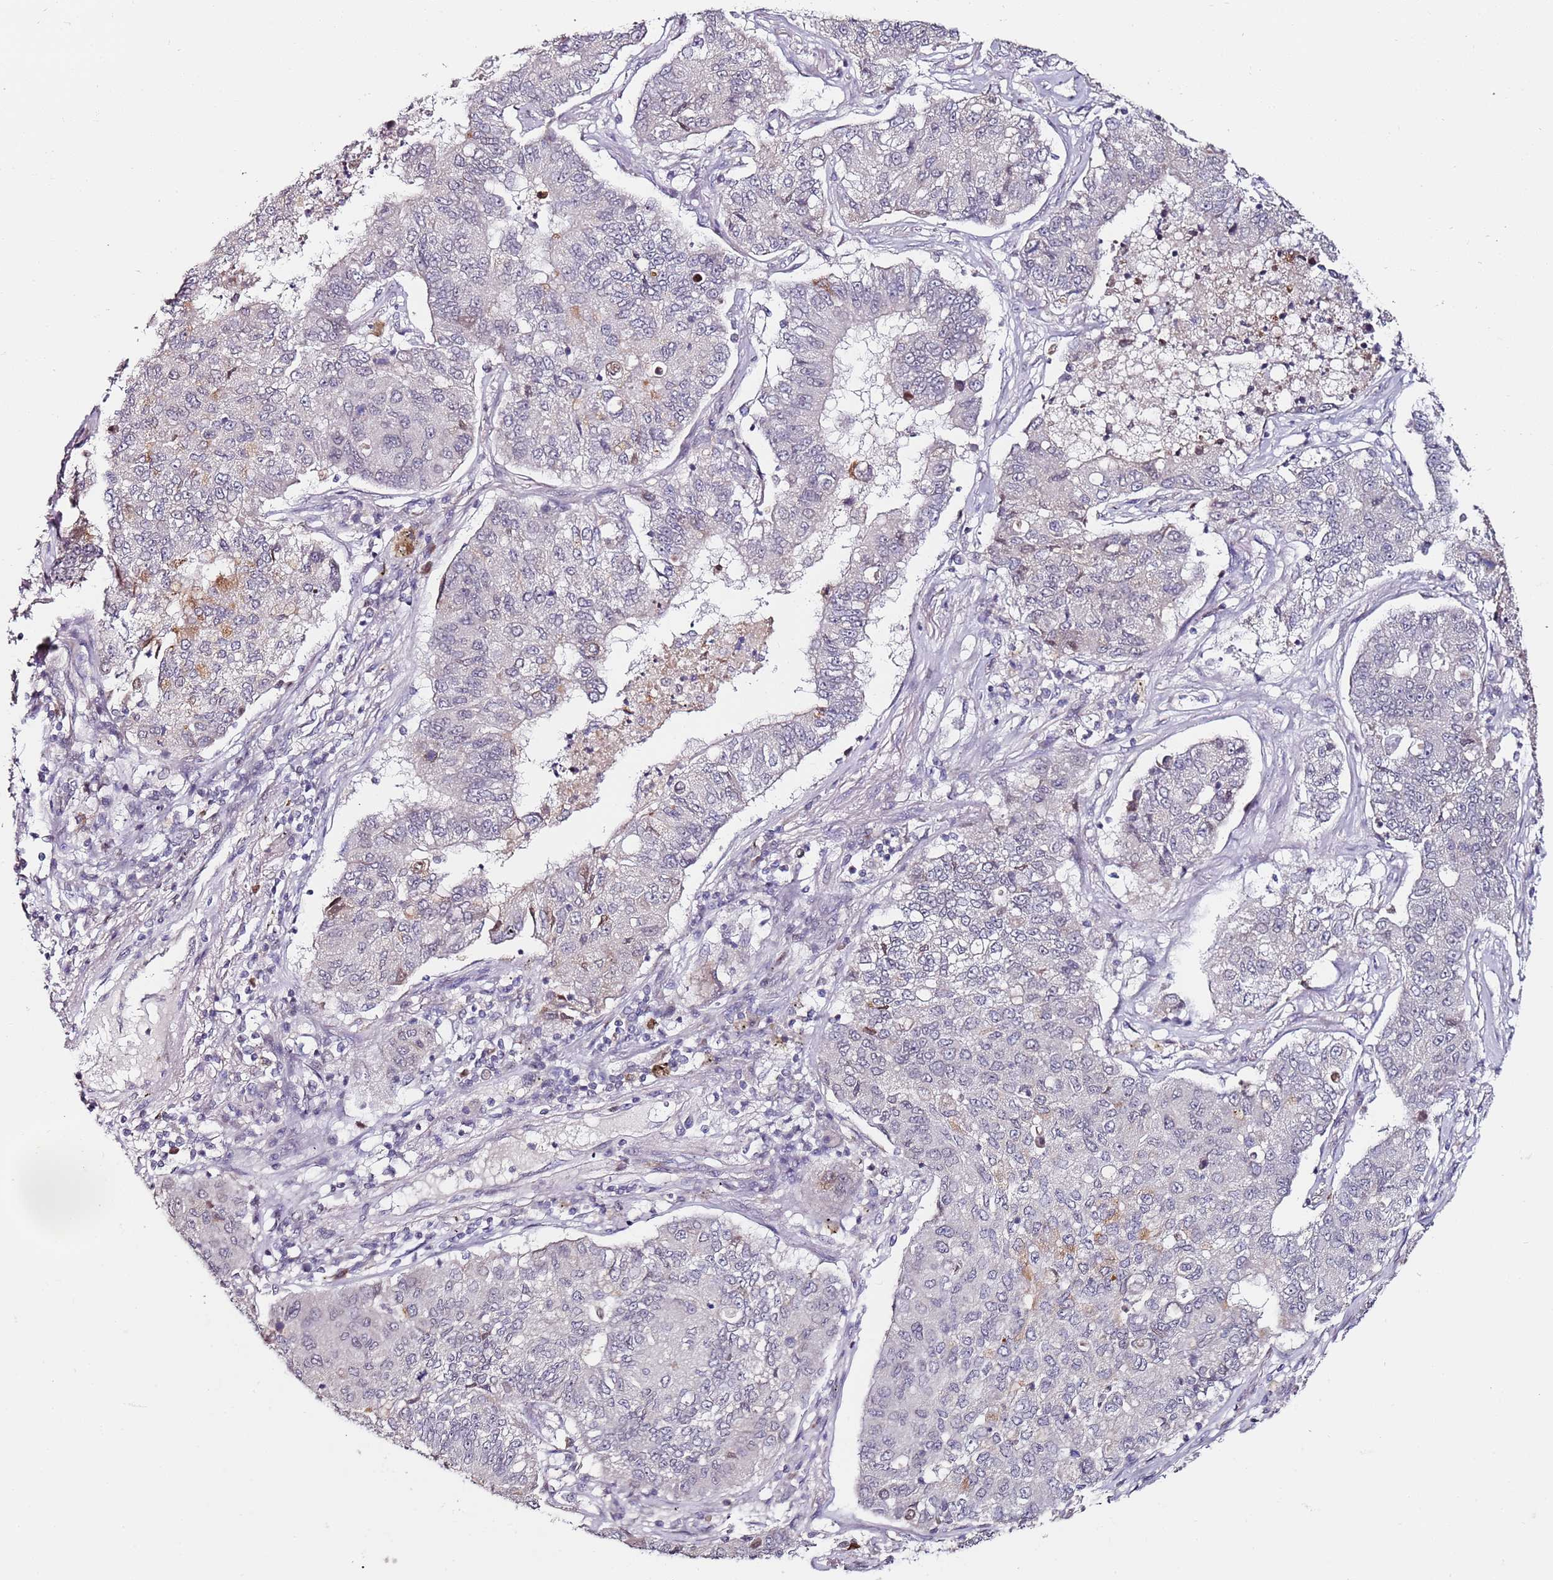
{"staining": {"intensity": "negative", "quantity": "none", "location": "none"}, "tissue": "lung cancer", "cell_type": "Tumor cells", "image_type": "cancer", "snomed": [{"axis": "morphology", "description": "Squamous cell carcinoma, NOS"}, {"axis": "topography", "description": "Lung"}], "caption": "The micrograph reveals no significant expression in tumor cells of lung squamous cell carcinoma.", "gene": "DUSP28", "patient": {"sex": "male", "age": 74}}